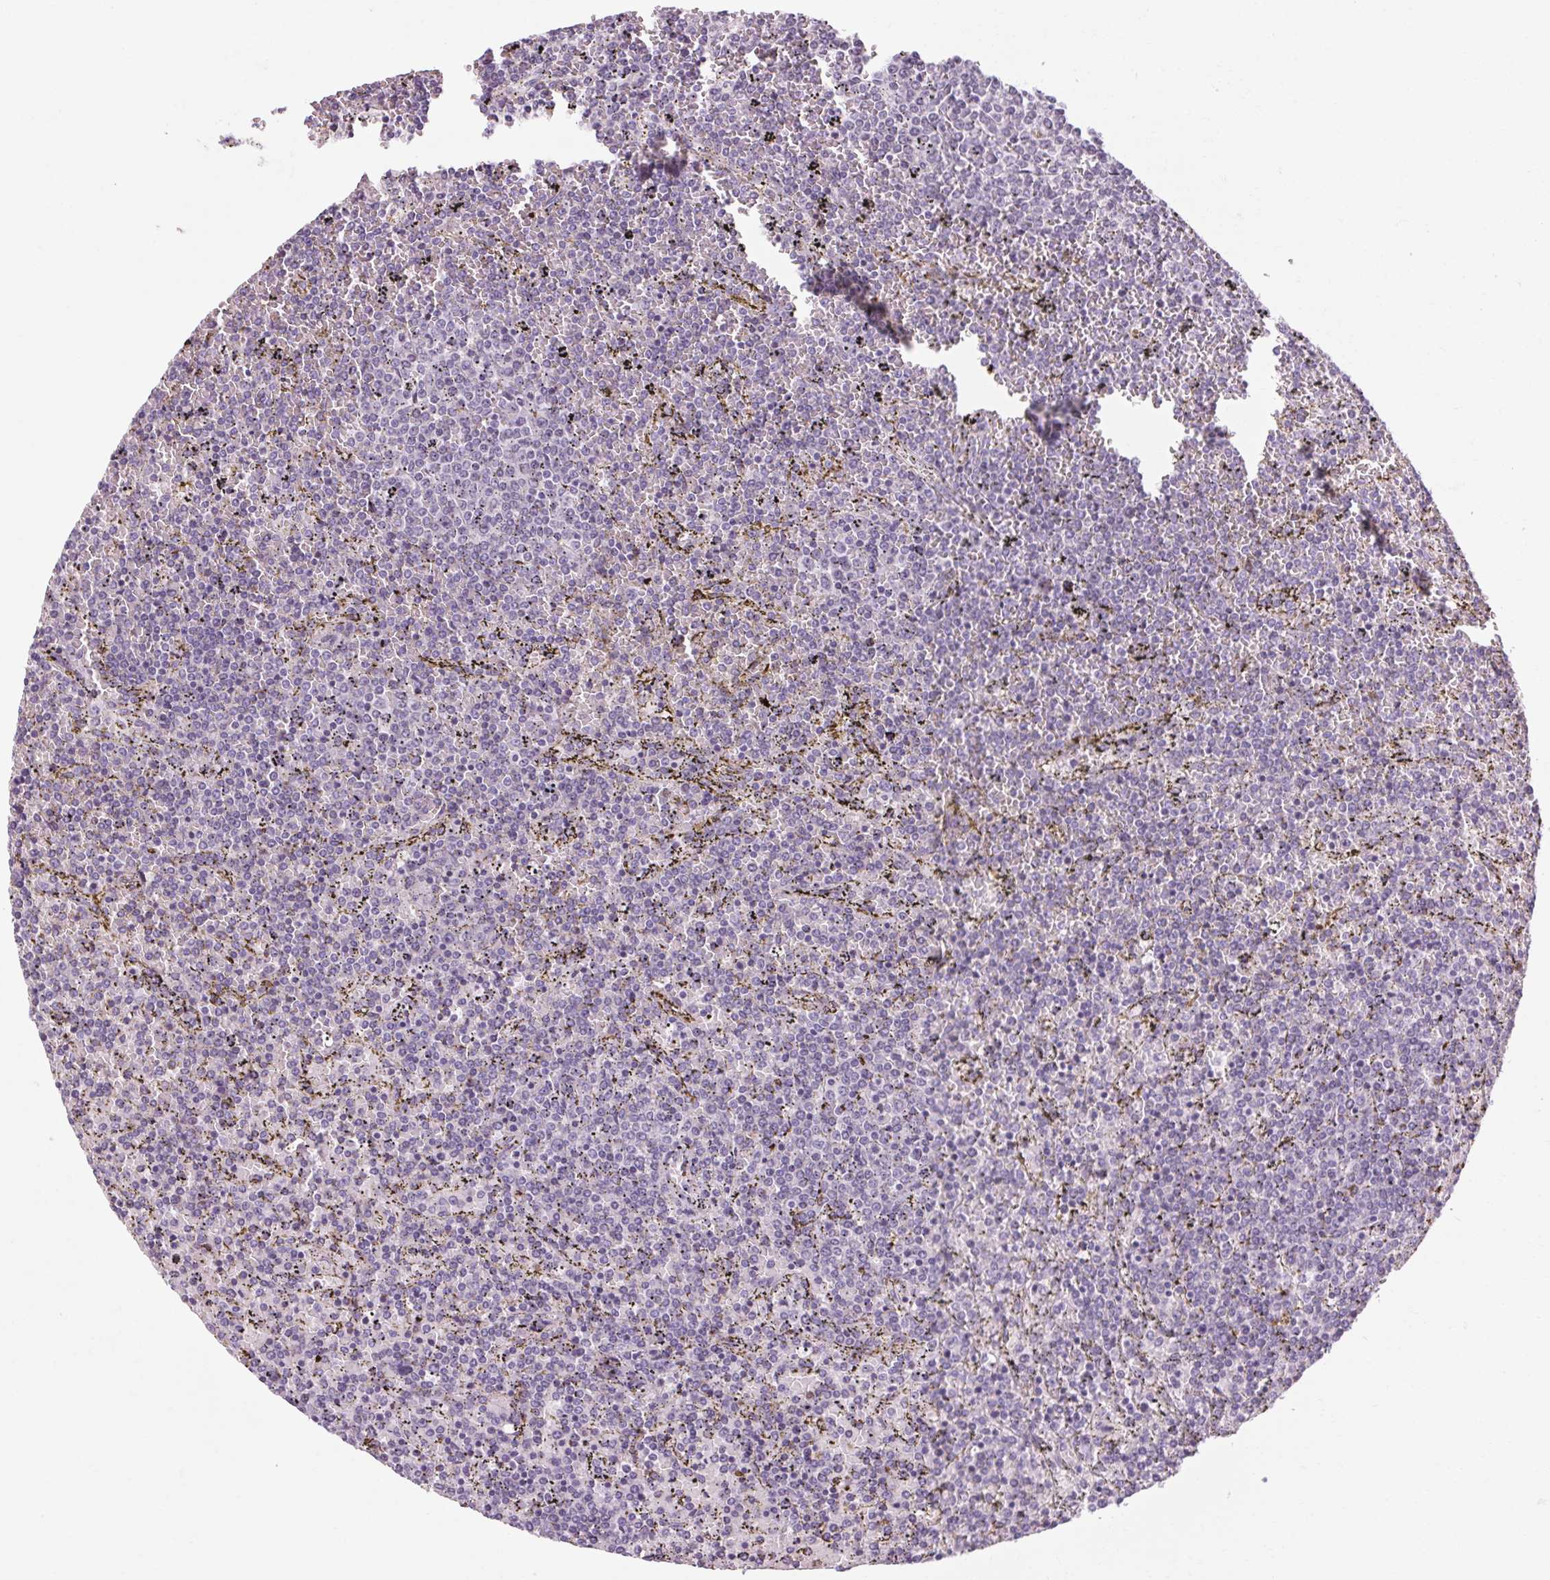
{"staining": {"intensity": "negative", "quantity": "none", "location": "none"}, "tissue": "lymphoma", "cell_type": "Tumor cells", "image_type": "cancer", "snomed": [{"axis": "morphology", "description": "Malignant lymphoma, non-Hodgkin's type, Low grade"}, {"axis": "topography", "description": "Spleen"}], "caption": "Immunohistochemistry (IHC) micrograph of neoplastic tissue: human lymphoma stained with DAB (3,3'-diaminobenzidine) exhibits no significant protein expression in tumor cells.", "gene": "KLHL40", "patient": {"sex": "female", "age": 77}}